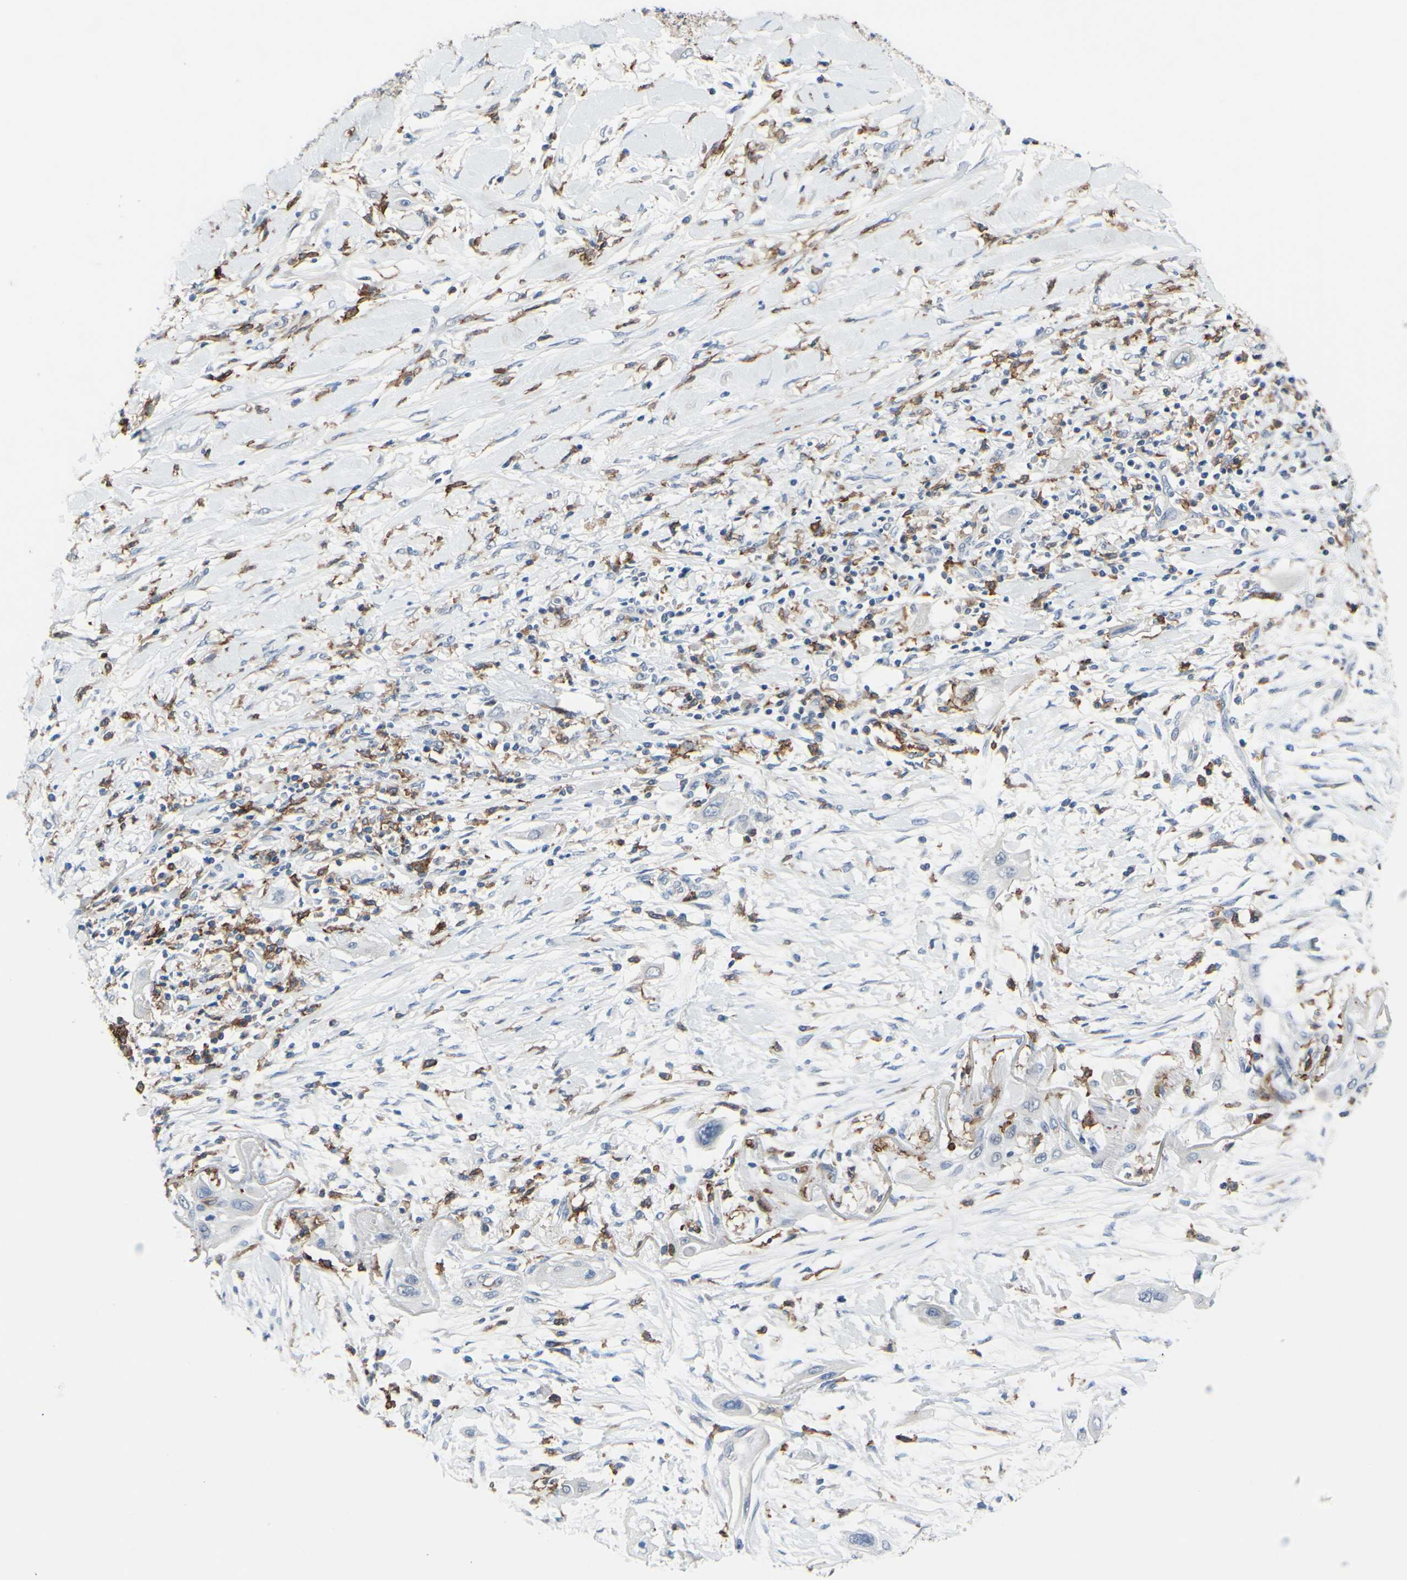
{"staining": {"intensity": "negative", "quantity": "none", "location": "none"}, "tissue": "lung cancer", "cell_type": "Tumor cells", "image_type": "cancer", "snomed": [{"axis": "morphology", "description": "Squamous cell carcinoma, NOS"}, {"axis": "topography", "description": "Lung"}], "caption": "Immunohistochemical staining of squamous cell carcinoma (lung) shows no significant positivity in tumor cells.", "gene": "FCGR2A", "patient": {"sex": "female", "age": 47}}